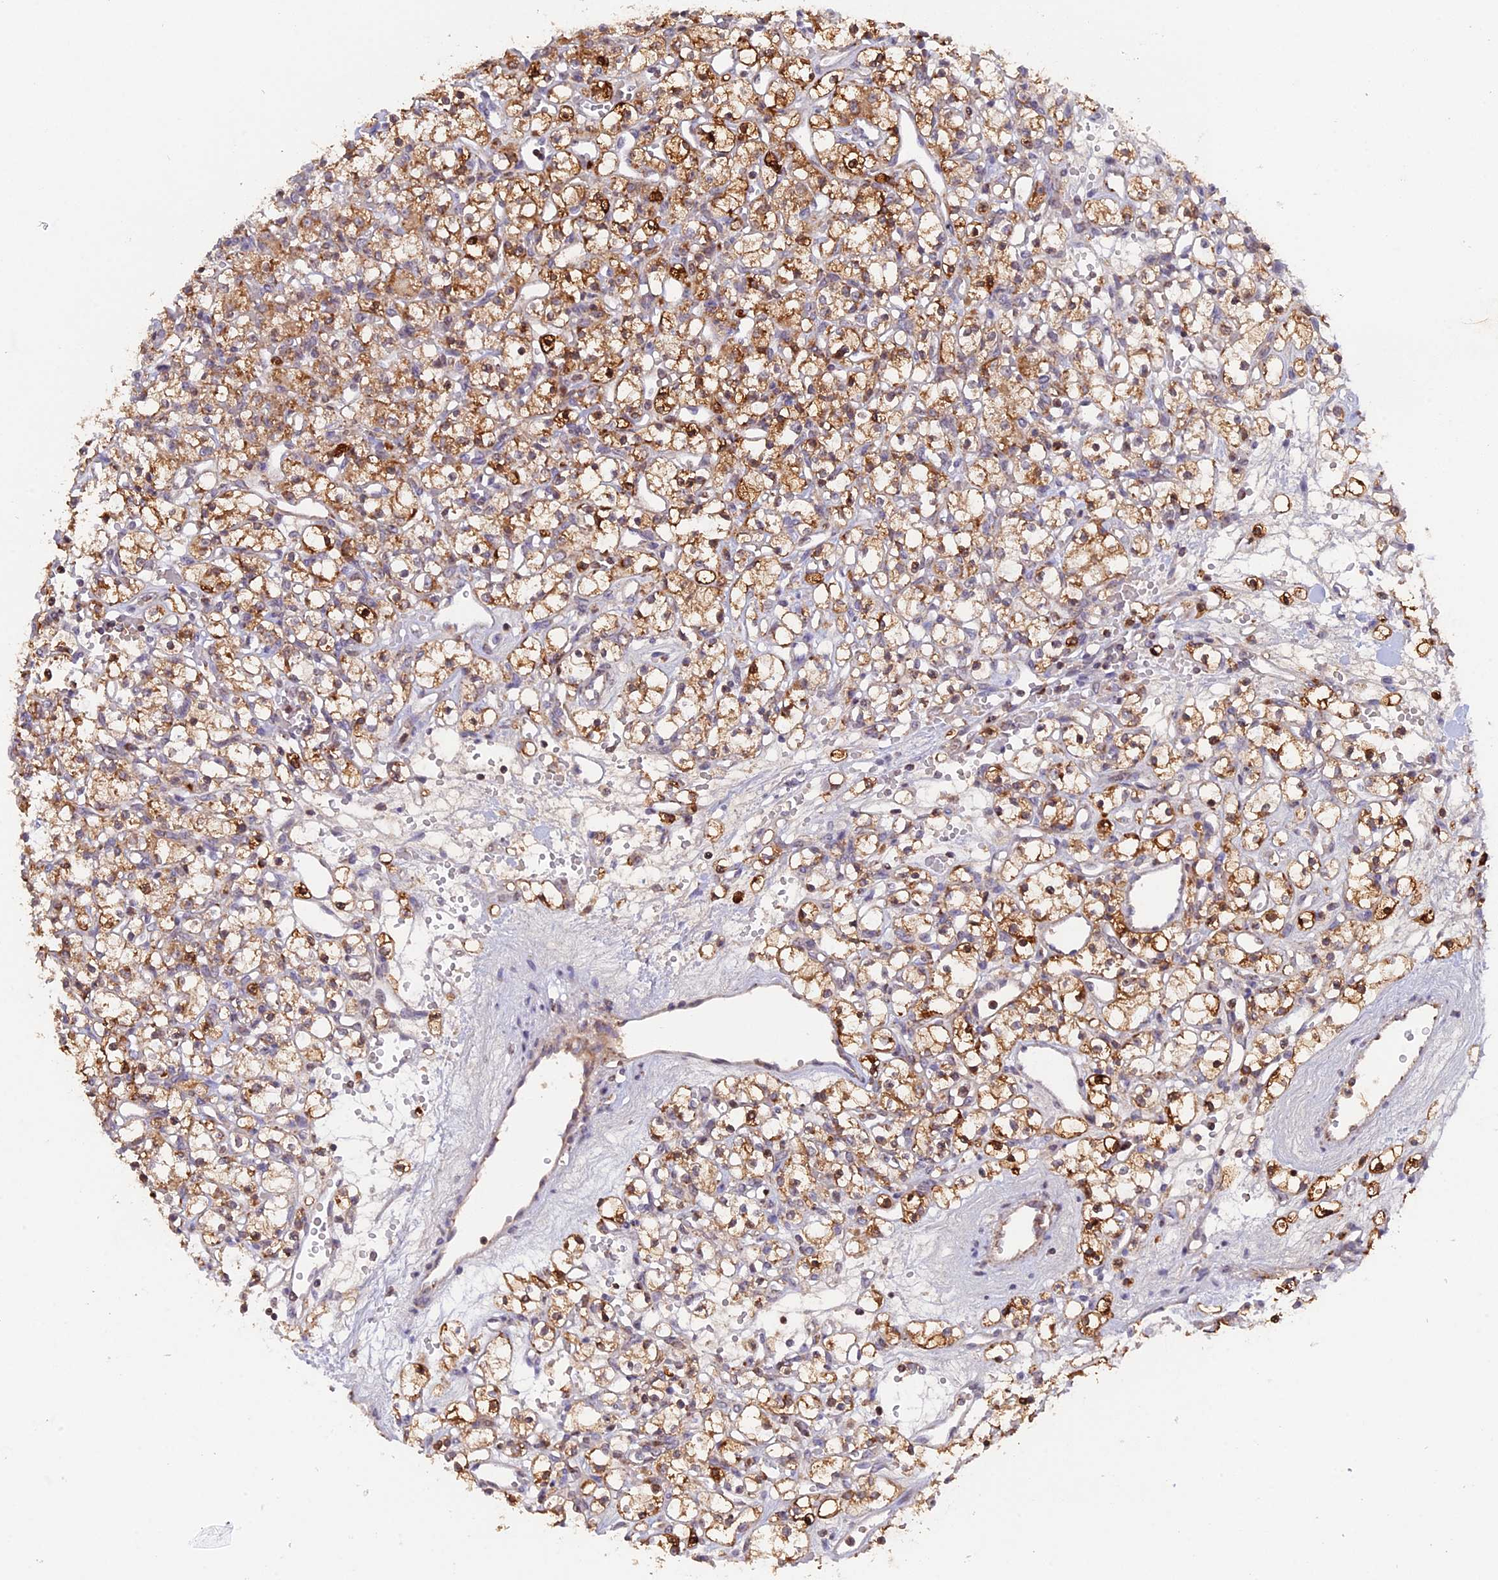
{"staining": {"intensity": "moderate", "quantity": ">75%", "location": "cytoplasmic/membranous"}, "tissue": "renal cancer", "cell_type": "Tumor cells", "image_type": "cancer", "snomed": [{"axis": "morphology", "description": "Adenocarcinoma, NOS"}, {"axis": "topography", "description": "Kidney"}], "caption": "Tumor cells show medium levels of moderate cytoplasmic/membranous positivity in about >75% of cells in renal cancer (adenocarcinoma). Using DAB (brown) and hematoxylin (blue) stains, captured at high magnification using brightfield microscopy.", "gene": "MPV17L", "patient": {"sex": "female", "age": 59}}